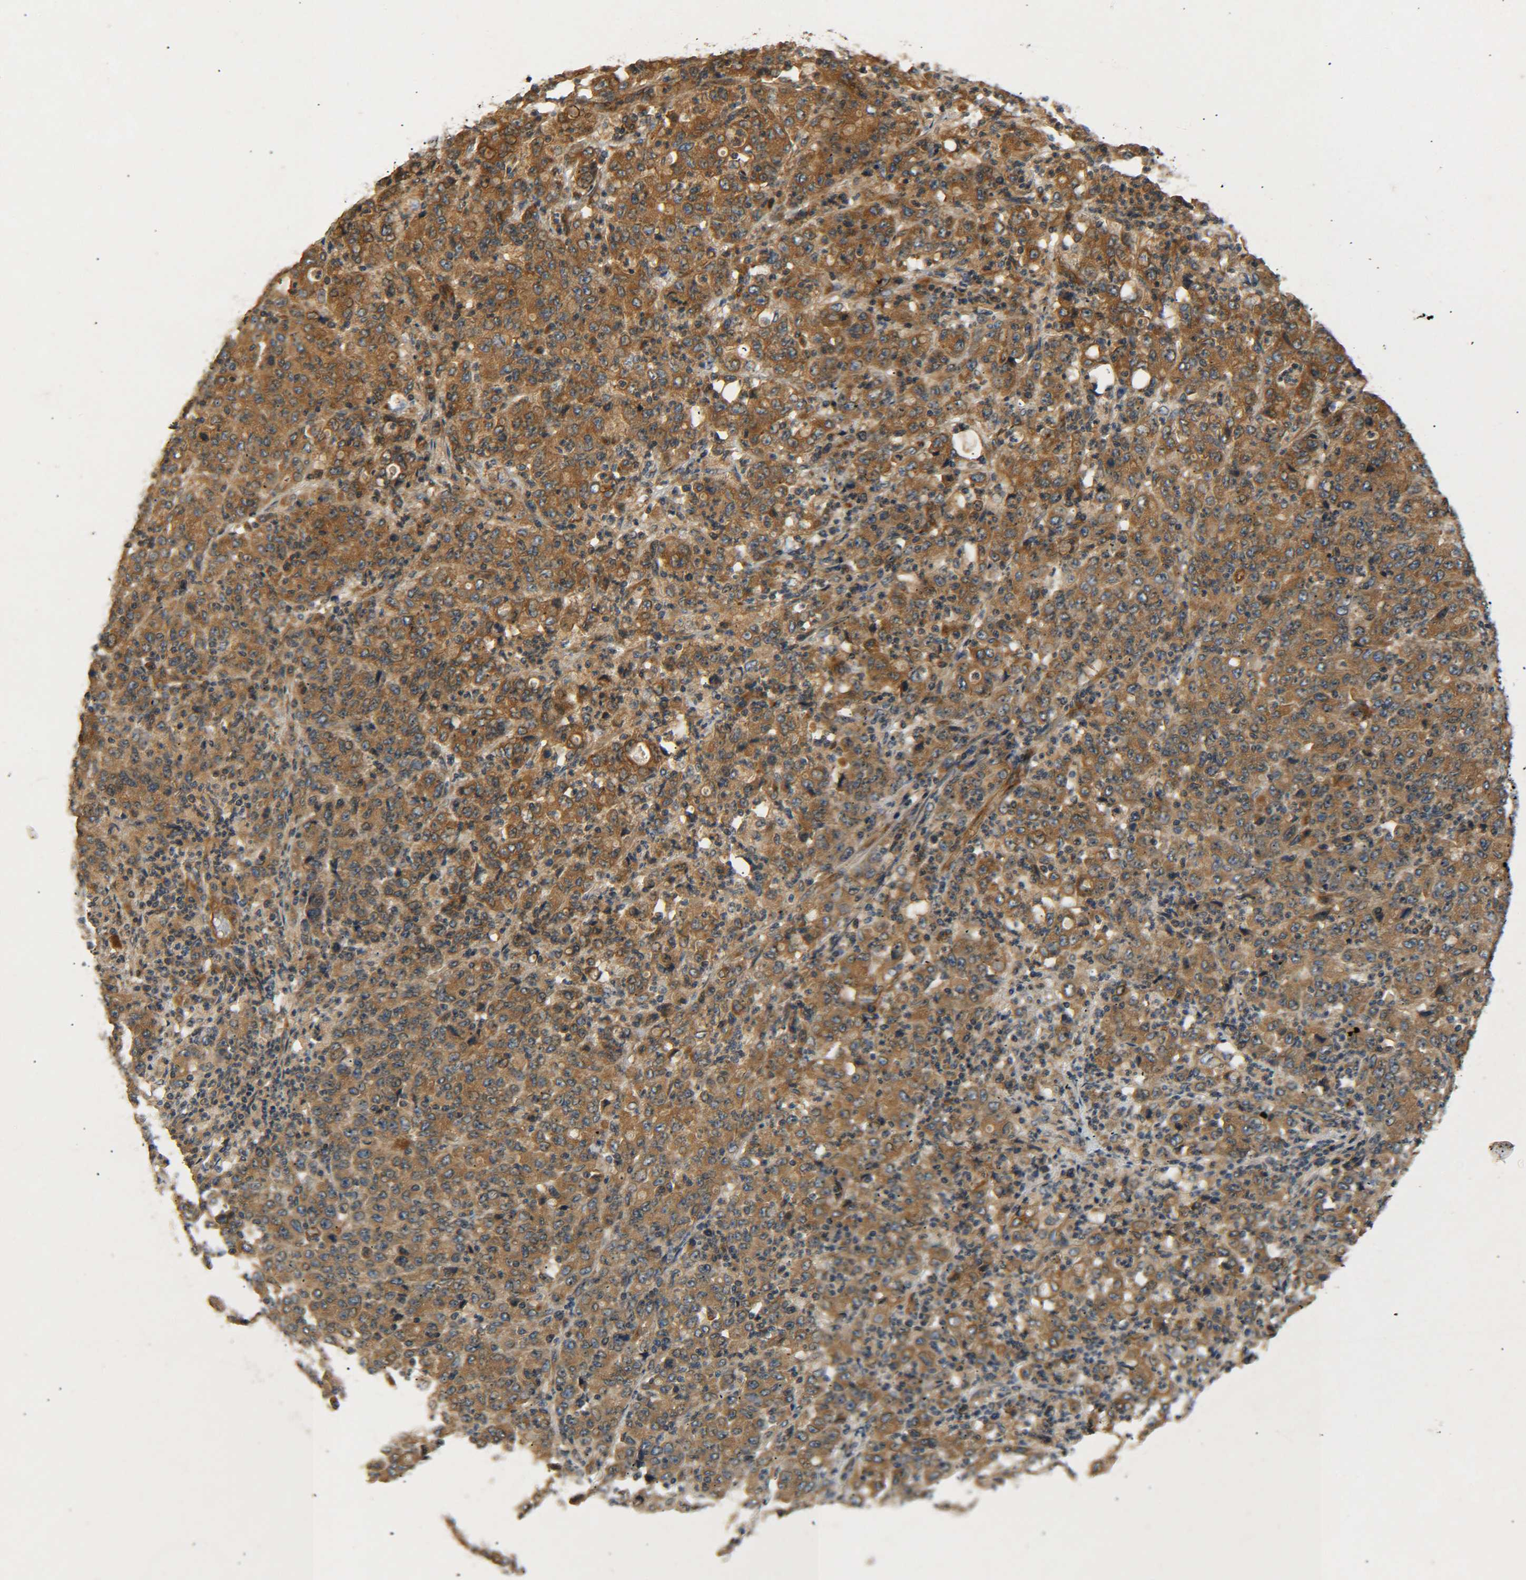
{"staining": {"intensity": "strong", "quantity": ">75%", "location": "cytoplasmic/membranous"}, "tissue": "stomach cancer", "cell_type": "Tumor cells", "image_type": "cancer", "snomed": [{"axis": "morphology", "description": "Adenocarcinoma, NOS"}, {"axis": "topography", "description": "Stomach, lower"}], "caption": "Stomach cancer (adenocarcinoma) stained for a protein (brown) displays strong cytoplasmic/membranous positive positivity in about >75% of tumor cells.", "gene": "LRCH3", "patient": {"sex": "female", "age": 71}}